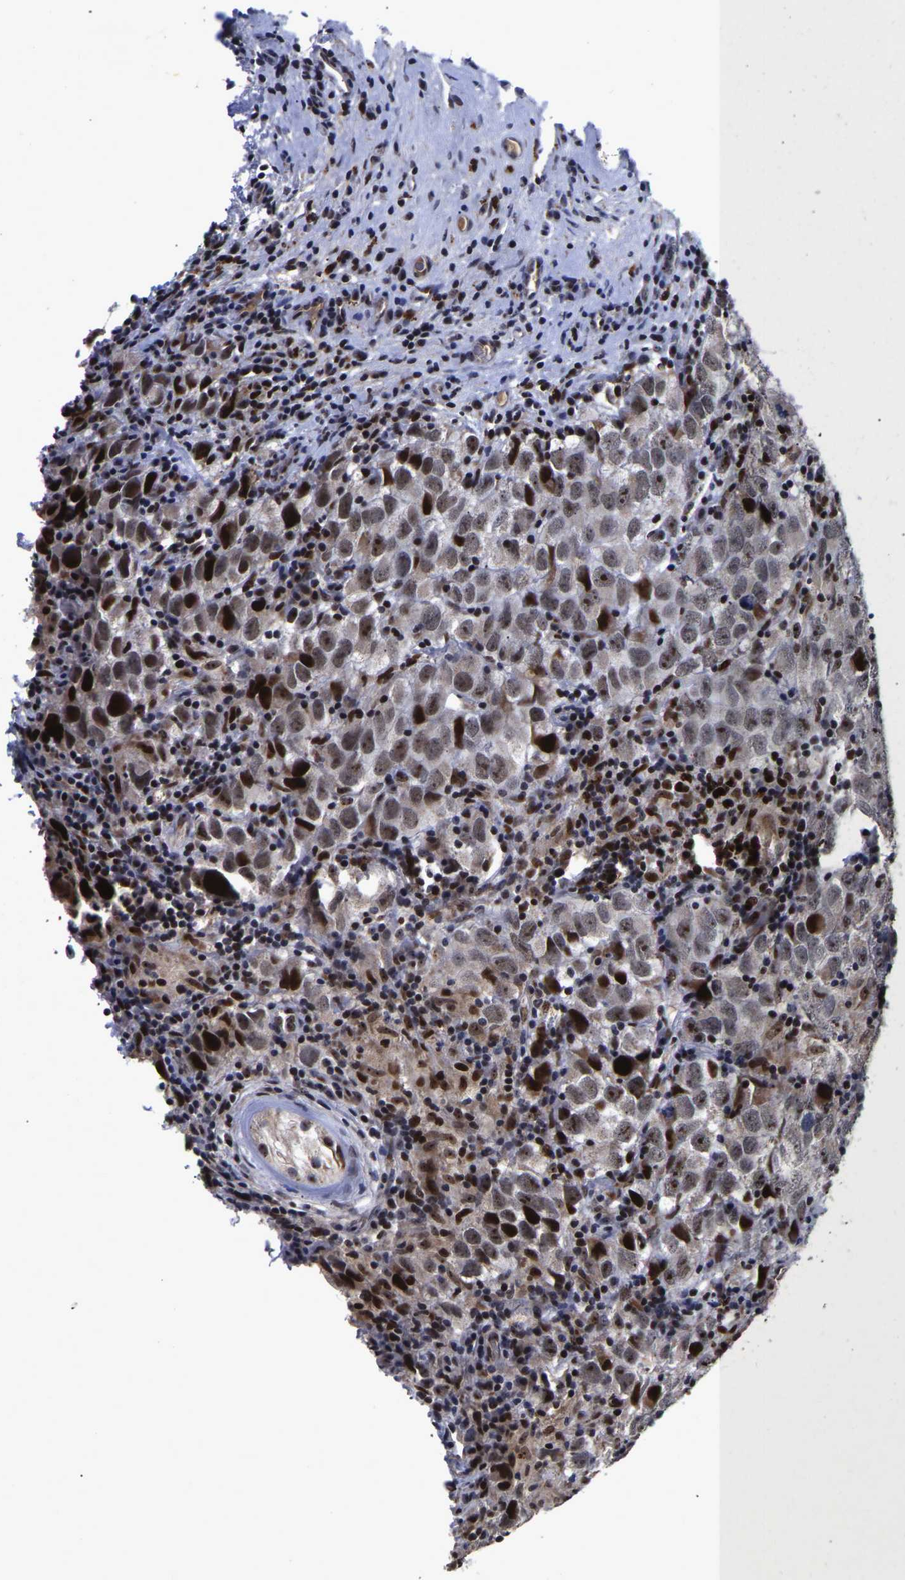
{"staining": {"intensity": "moderate", "quantity": ">75%", "location": "nuclear"}, "tissue": "testis cancer", "cell_type": "Tumor cells", "image_type": "cancer", "snomed": [{"axis": "morphology", "description": "Carcinoma, Embryonal, NOS"}, {"axis": "topography", "description": "Testis"}], "caption": "The image demonstrates immunohistochemical staining of testis cancer (embryonal carcinoma). There is moderate nuclear staining is identified in about >75% of tumor cells. (DAB (3,3'-diaminobenzidine) IHC with brightfield microscopy, high magnification).", "gene": "JUNB", "patient": {"sex": "male", "age": 21}}